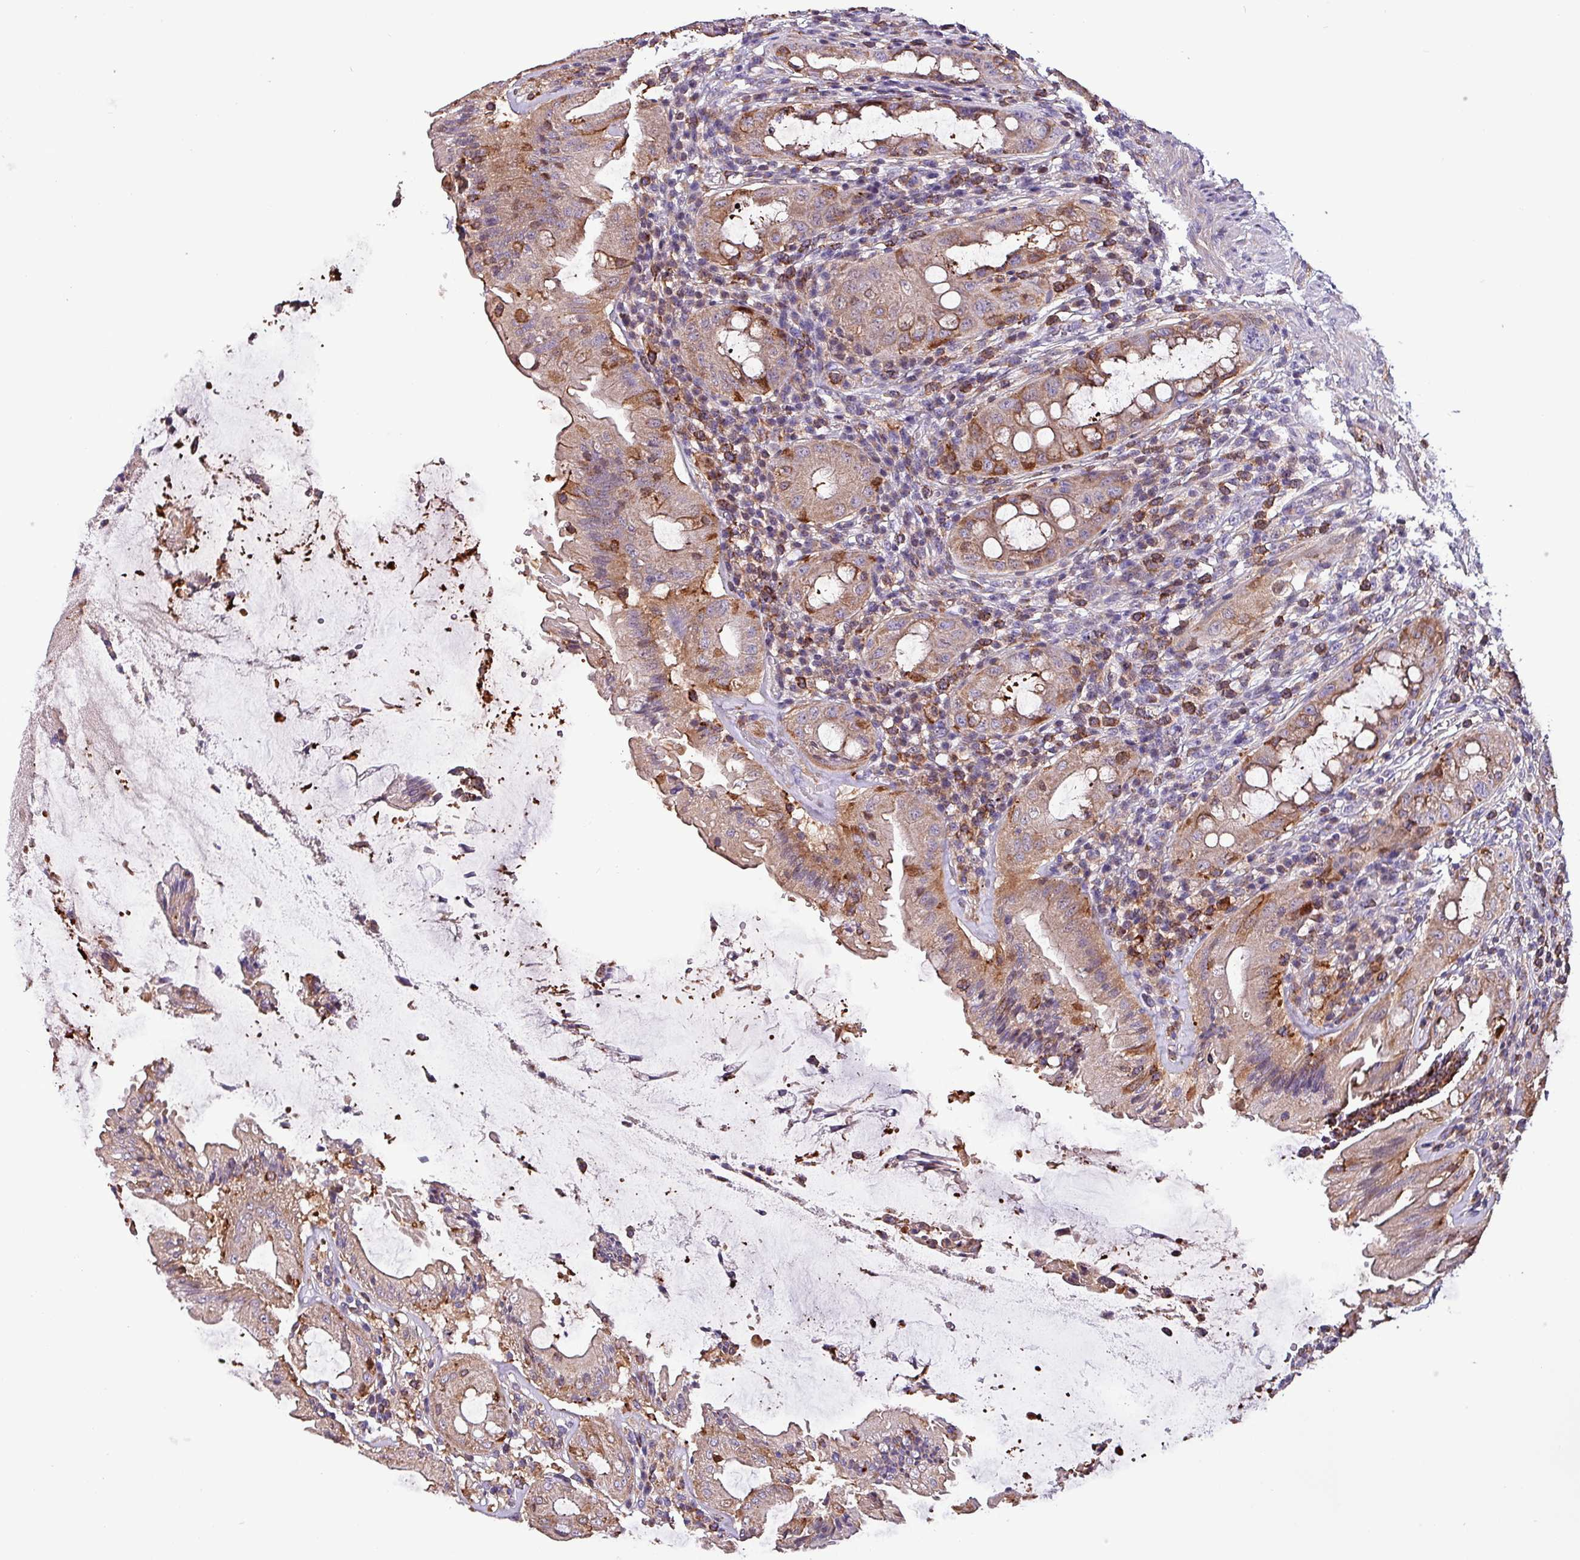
{"staining": {"intensity": "moderate", "quantity": ">75%", "location": "cytoplasmic/membranous,nuclear"}, "tissue": "rectum", "cell_type": "Glandular cells", "image_type": "normal", "snomed": [{"axis": "morphology", "description": "Normal tissue, NOS"}, {"axis": "topography", "description": "Rectum"}], "caption": "Protein staining of unremarkable rectum shows moderate cytoplasmic/membranous,nuclear staining in about >75% of glandular cells.", "gene": "SCIN", "patient": {"sex": "female", "age": 57}}